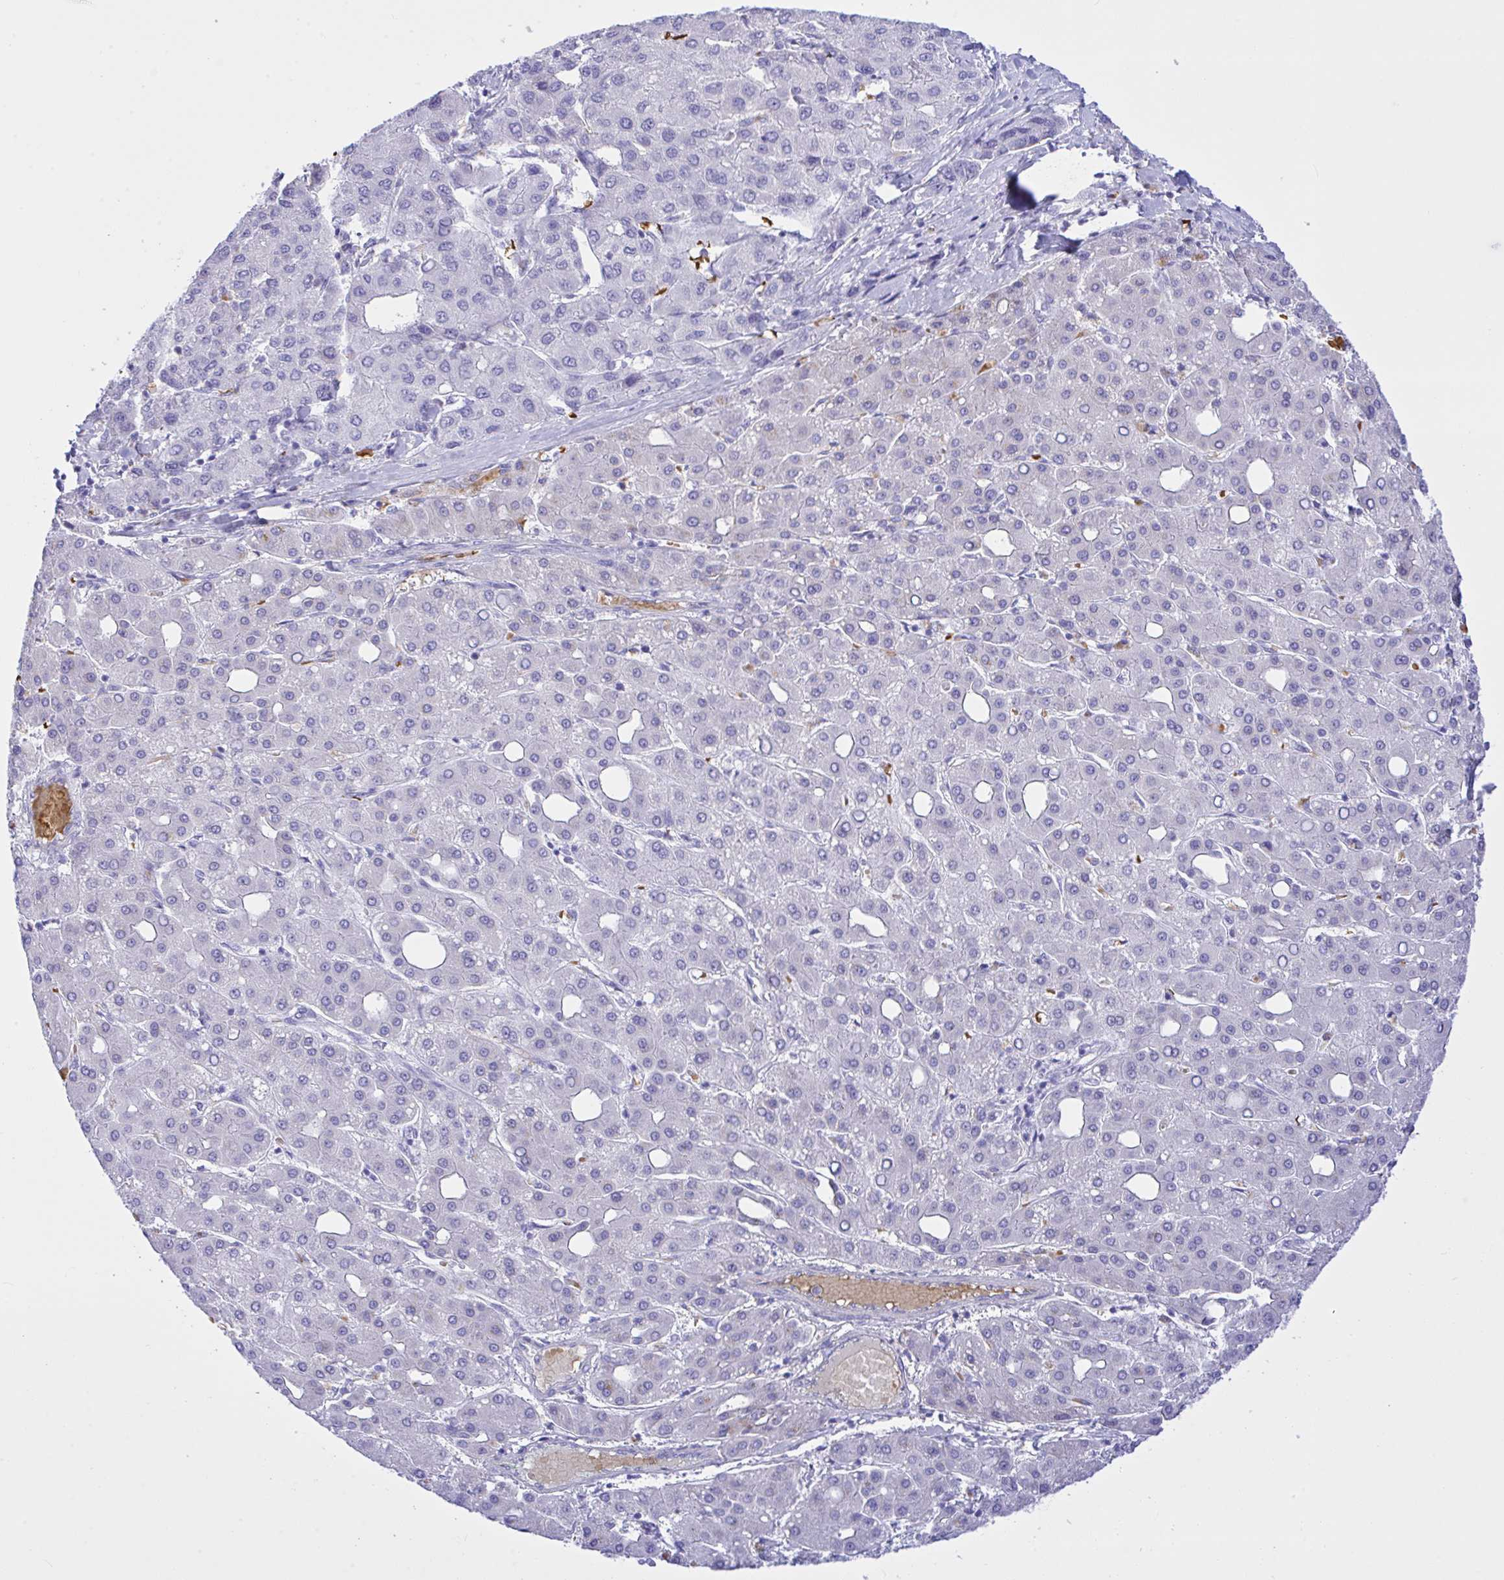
{"staining": {"intensity": "negative", "quantity": "none", "location": "none"}, "tissue": "liver cancer", "cell_type": "Tumor cells", "image_type": "cancer", "snomed": [{"axis": "morphology", "description": "Carcinoma, Hepatocellular, NOS"}, {"axis": "topography", "description": "Liver"}], "caption": "There is no significant staining in tumor cells of liver cancer (hepatocellular carcinoma).", "gene": "ZNF221", "patient": {"sex": "male", "age": 65}}